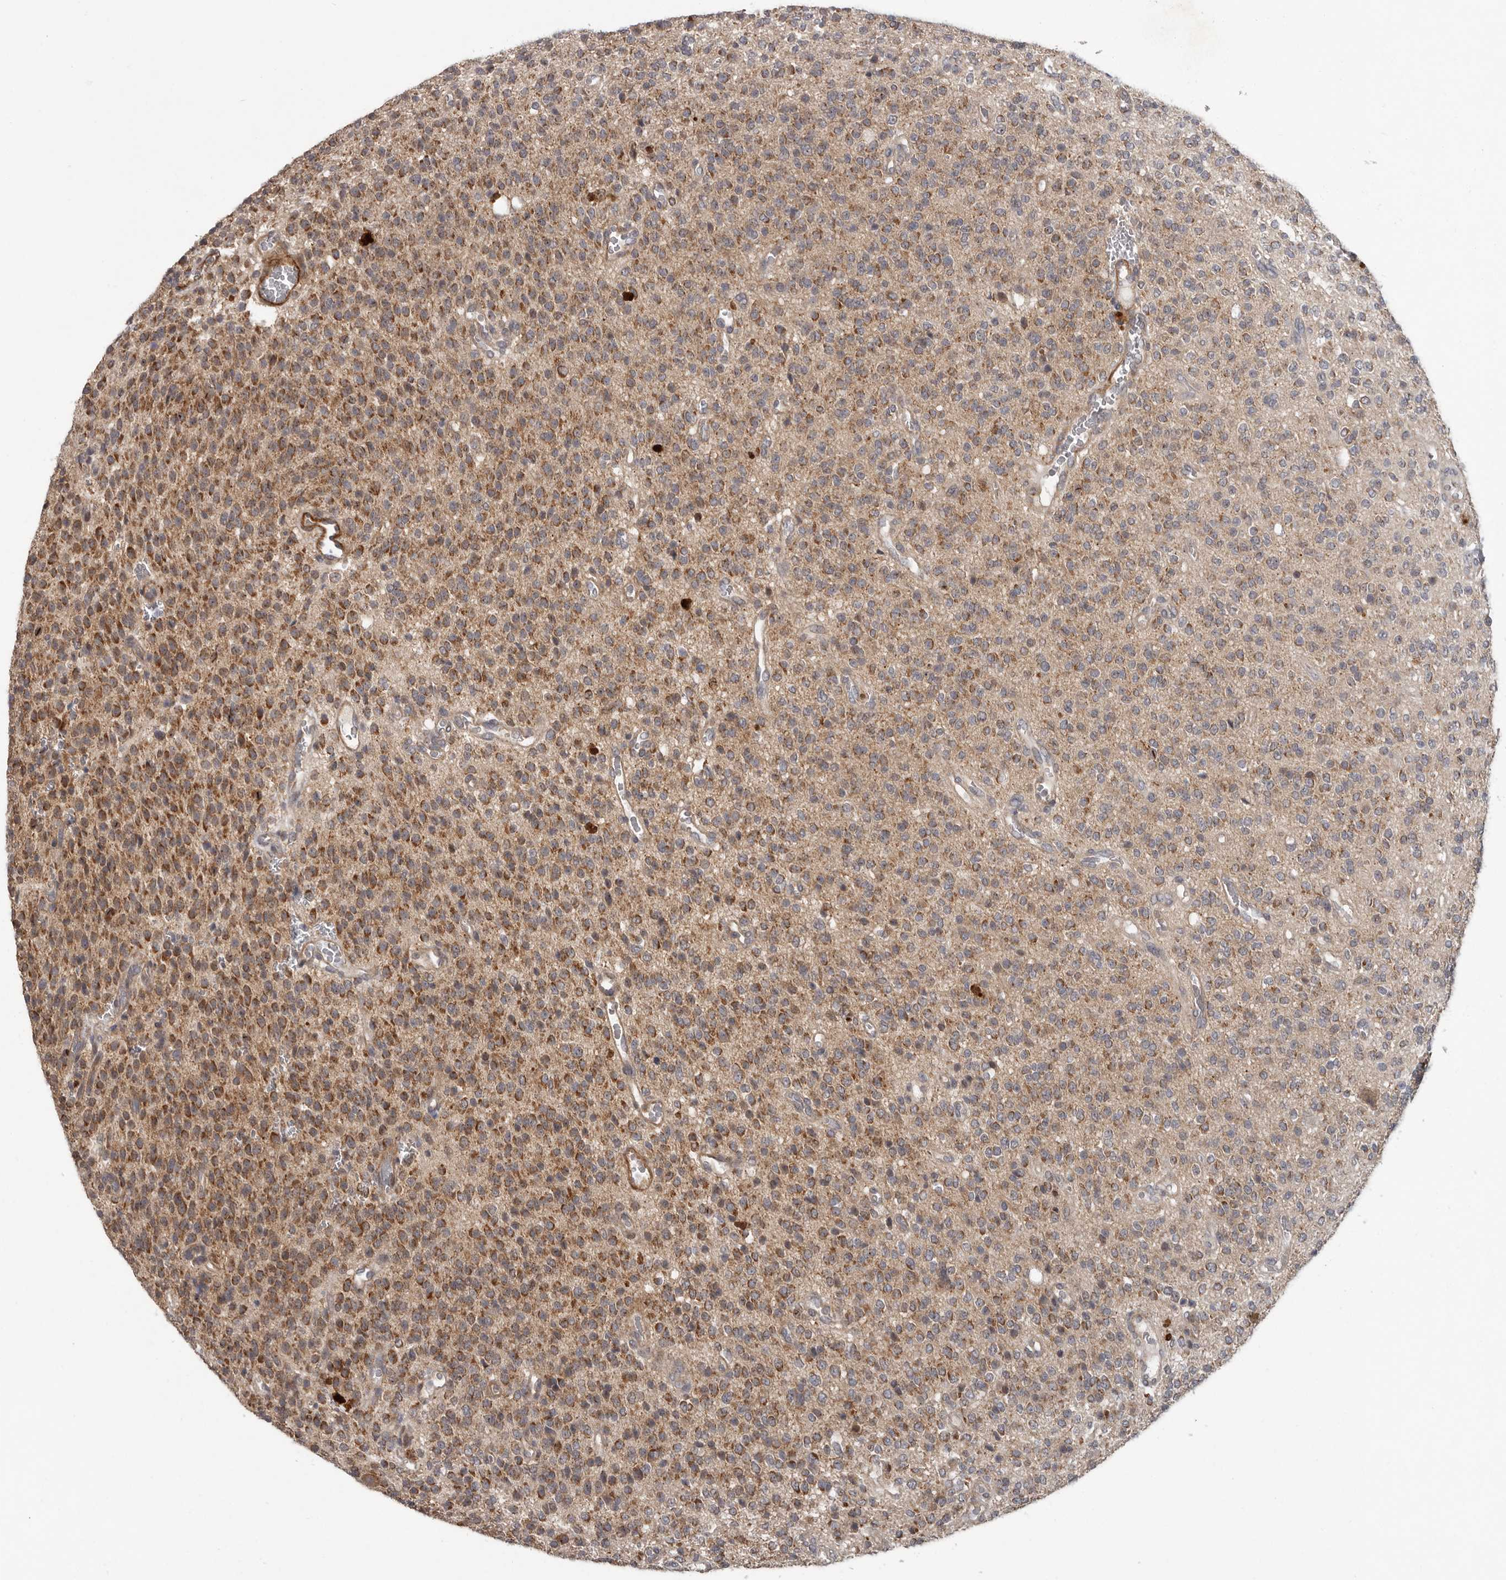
{"staining": {"intensity": "moderate", "quantity": "25%-75%", "location": "cytoplasmic/membranous"}, "tissue": "glioma", "cell_type": "Tumor cells", "image_type": "cancer", "snomed": [{"axis": "morphology", "description": "Glioma, malignant, High grade"}, {"axis": "topography", "description": "Brain"}], "caption": "An immunohistochemistry image of neoplastic tissue is shown. Protein staining in brown shows moderate cytoplasmic/membranous positivity in glioma within tumor cells.", "gene": "FGFR4", "patient": {"sex": "male", "age": 34}}